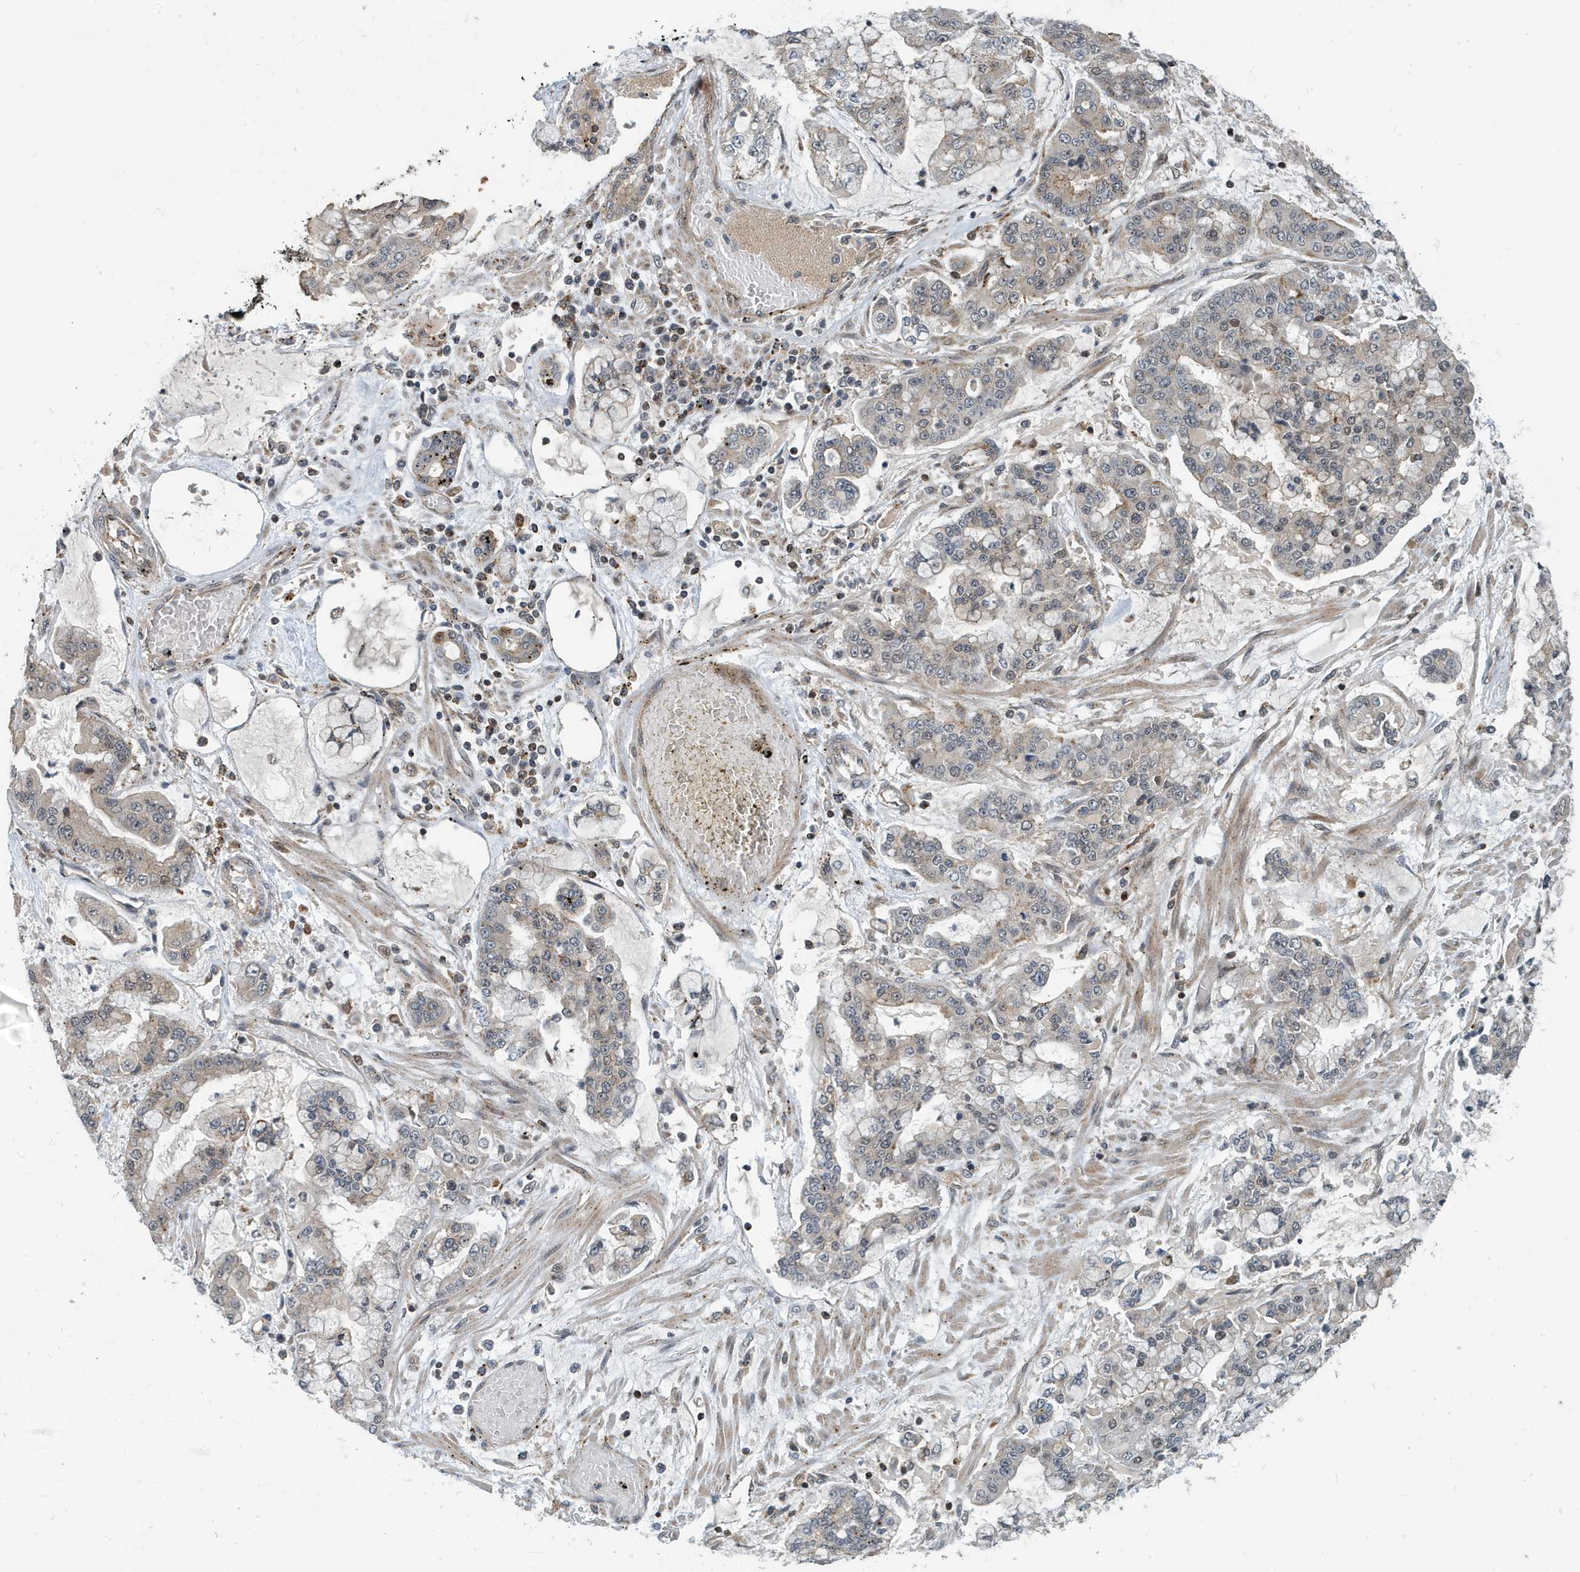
{"staining": {"intensity": "negative", "quantity": "none", "location": "none"}, "tissue": "stomach cancer", "cell_type": "Tumor cells", "image_type": "cancer", "snomed": [{"axis": "morphology", "description": "Normal tissue, NOS"}, {"axis": "morphology", "description": "Adenocarcinoma, NOS"}, {"axis": "topography", "description": "Stomach, upper"}, {"axis": "topography", "description": "Stomach"}], "caption": "Immunohistochemistry histopathology image of neoplastic tissue: human adenocarcinoma (stomach) stained with DAB displays no significant protein expression in tumor cells. Nuclei are stained in blue.", "gene": "KIF15", "patient": {"sex": "male", "age": 76}}